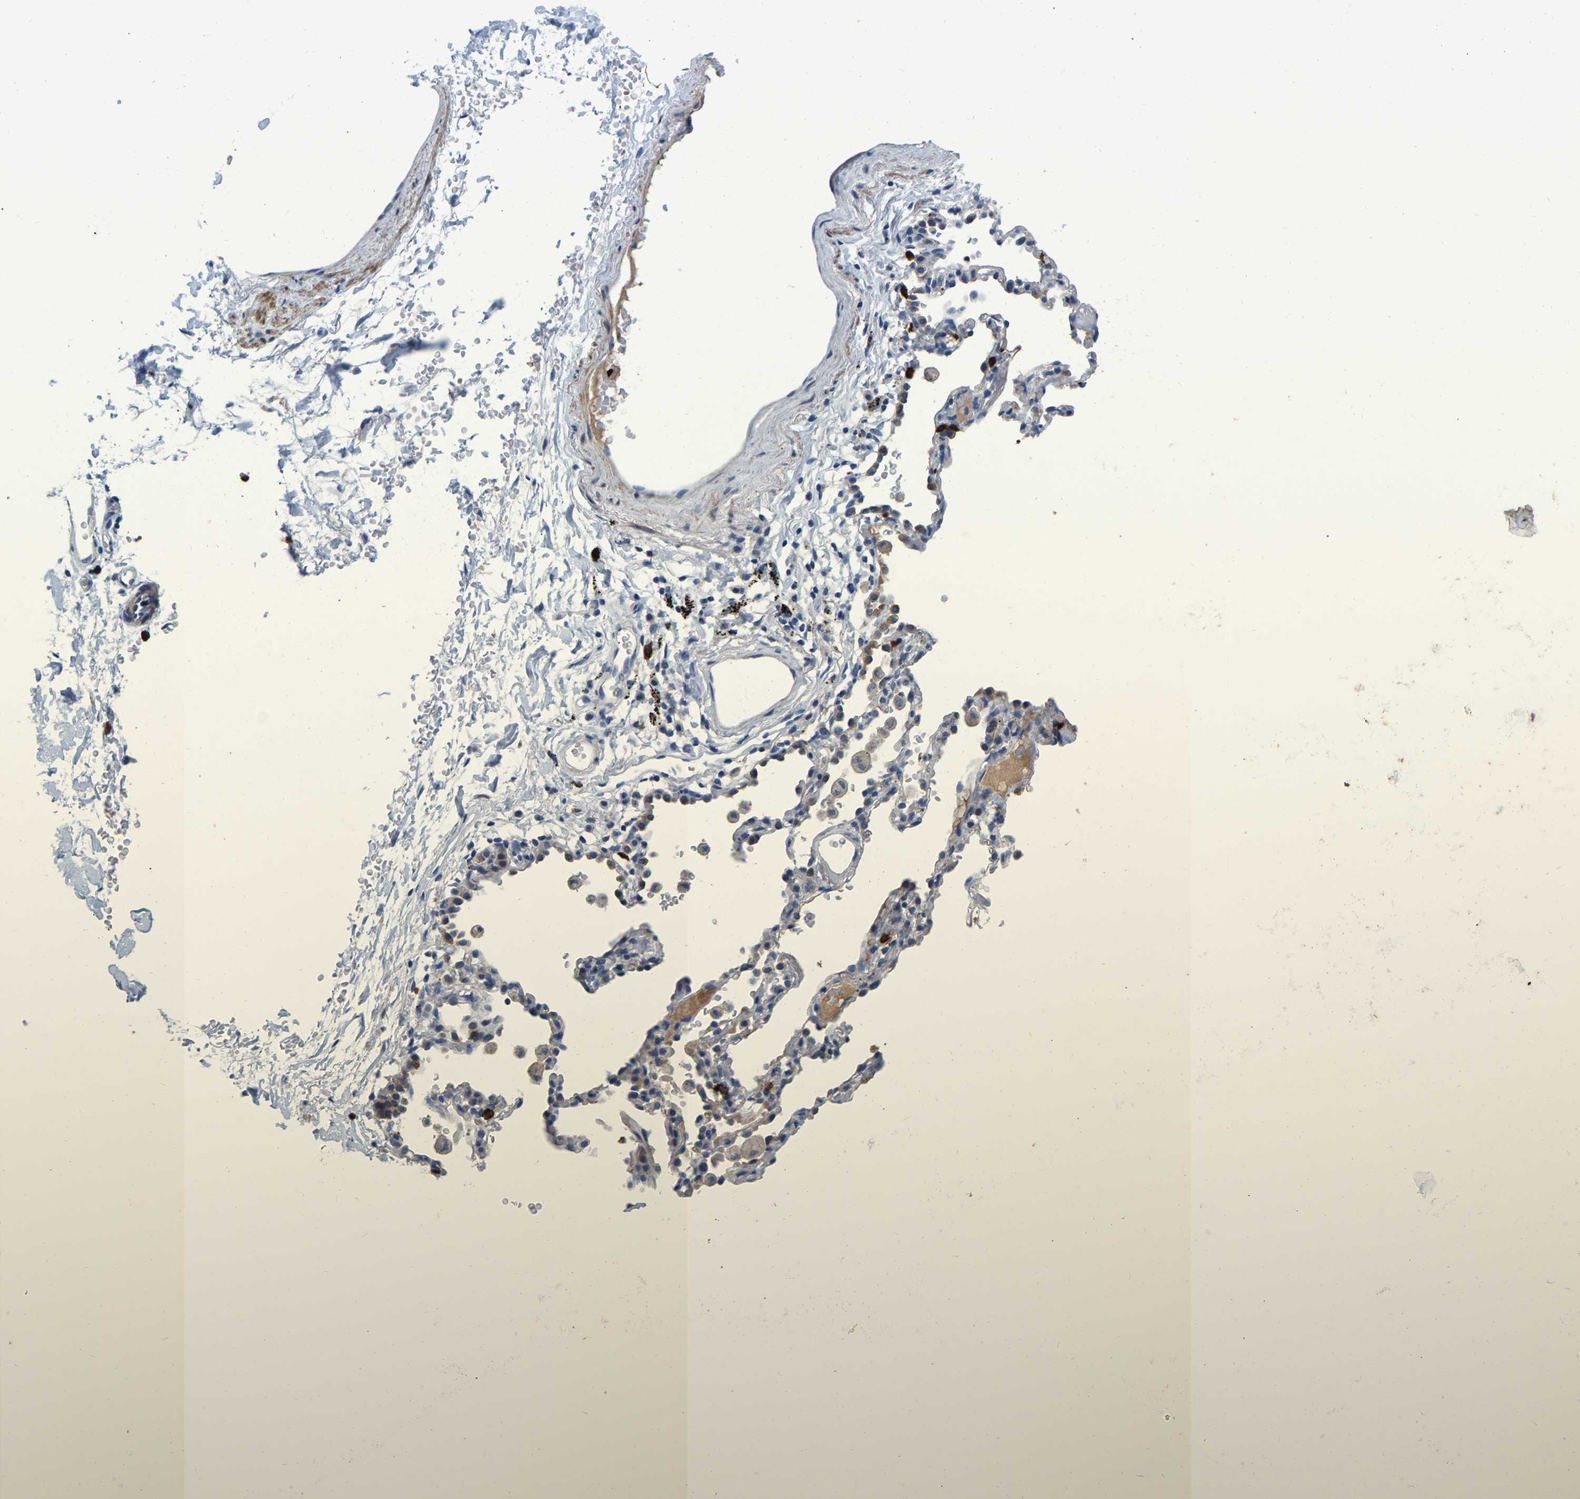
{"staining": {"intensity": "negative", "quantity": "none", "location": "none"}, "tissue": "adipose tissue", "cell_type": "Adipocytes", "image_type": "normal", "snomed": [{"axis": "morphology", "description": "Normal tissue, NOS"}, {"axis": "topography", "description": "Cartilage tissue"}, {"axis": "topography", "description": "Bronchus"}], "caption": "Adipose tissue was stained to show a protein in brown. There is no significant staining in adipocytes. The staining is performed using DAB brown chromogen with nuclei counter-stained in using hematoxylin.", "gene": "RAB27B", "patient": {"sex": "female", "age": 53}}